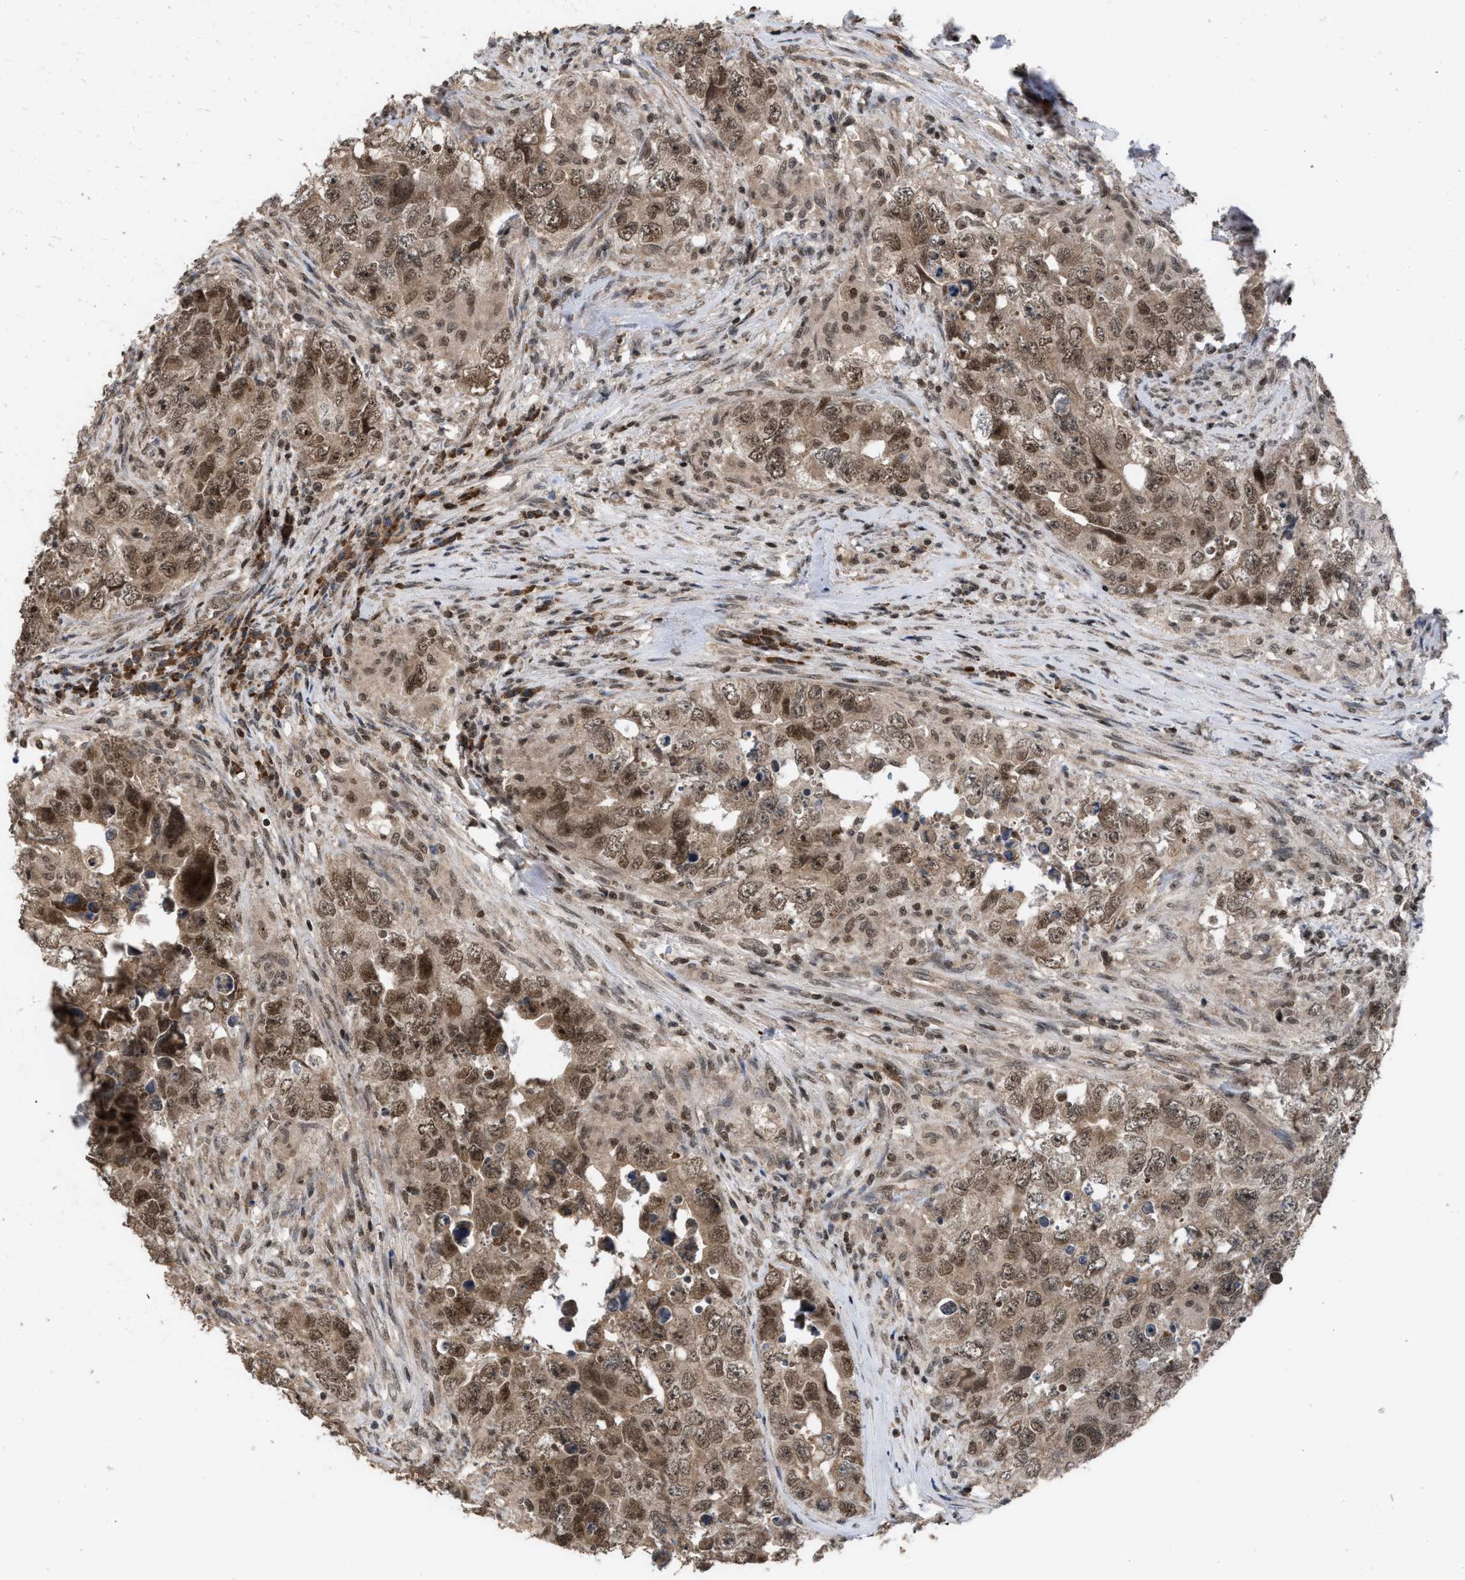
{"staining": {"intensity": "moderate", "quantity": ">75%", "location": "cytoplasmic/membranous,nuclear"}, "tissue": "testis cancer", "cell_type": "Tumor cells", "image_type": "cancer", "snomed": [{"axis": "morphology", "description": "Seminoma, NOS"}, {"axis": "morphology", "description": "Carcinoma, Embryonal, NOS"}, {"axis": "topography", "description": "Testis"}], "caption": "Protein positivity by IHC demonstrates moderate cytoplasmic/membranous and nuclear expression in approximately >75% of tumor cells in testis cancer (embryonal carcinoma).", "gene": "C9orf78", "patient": {"sex": "male", "age": 43}}